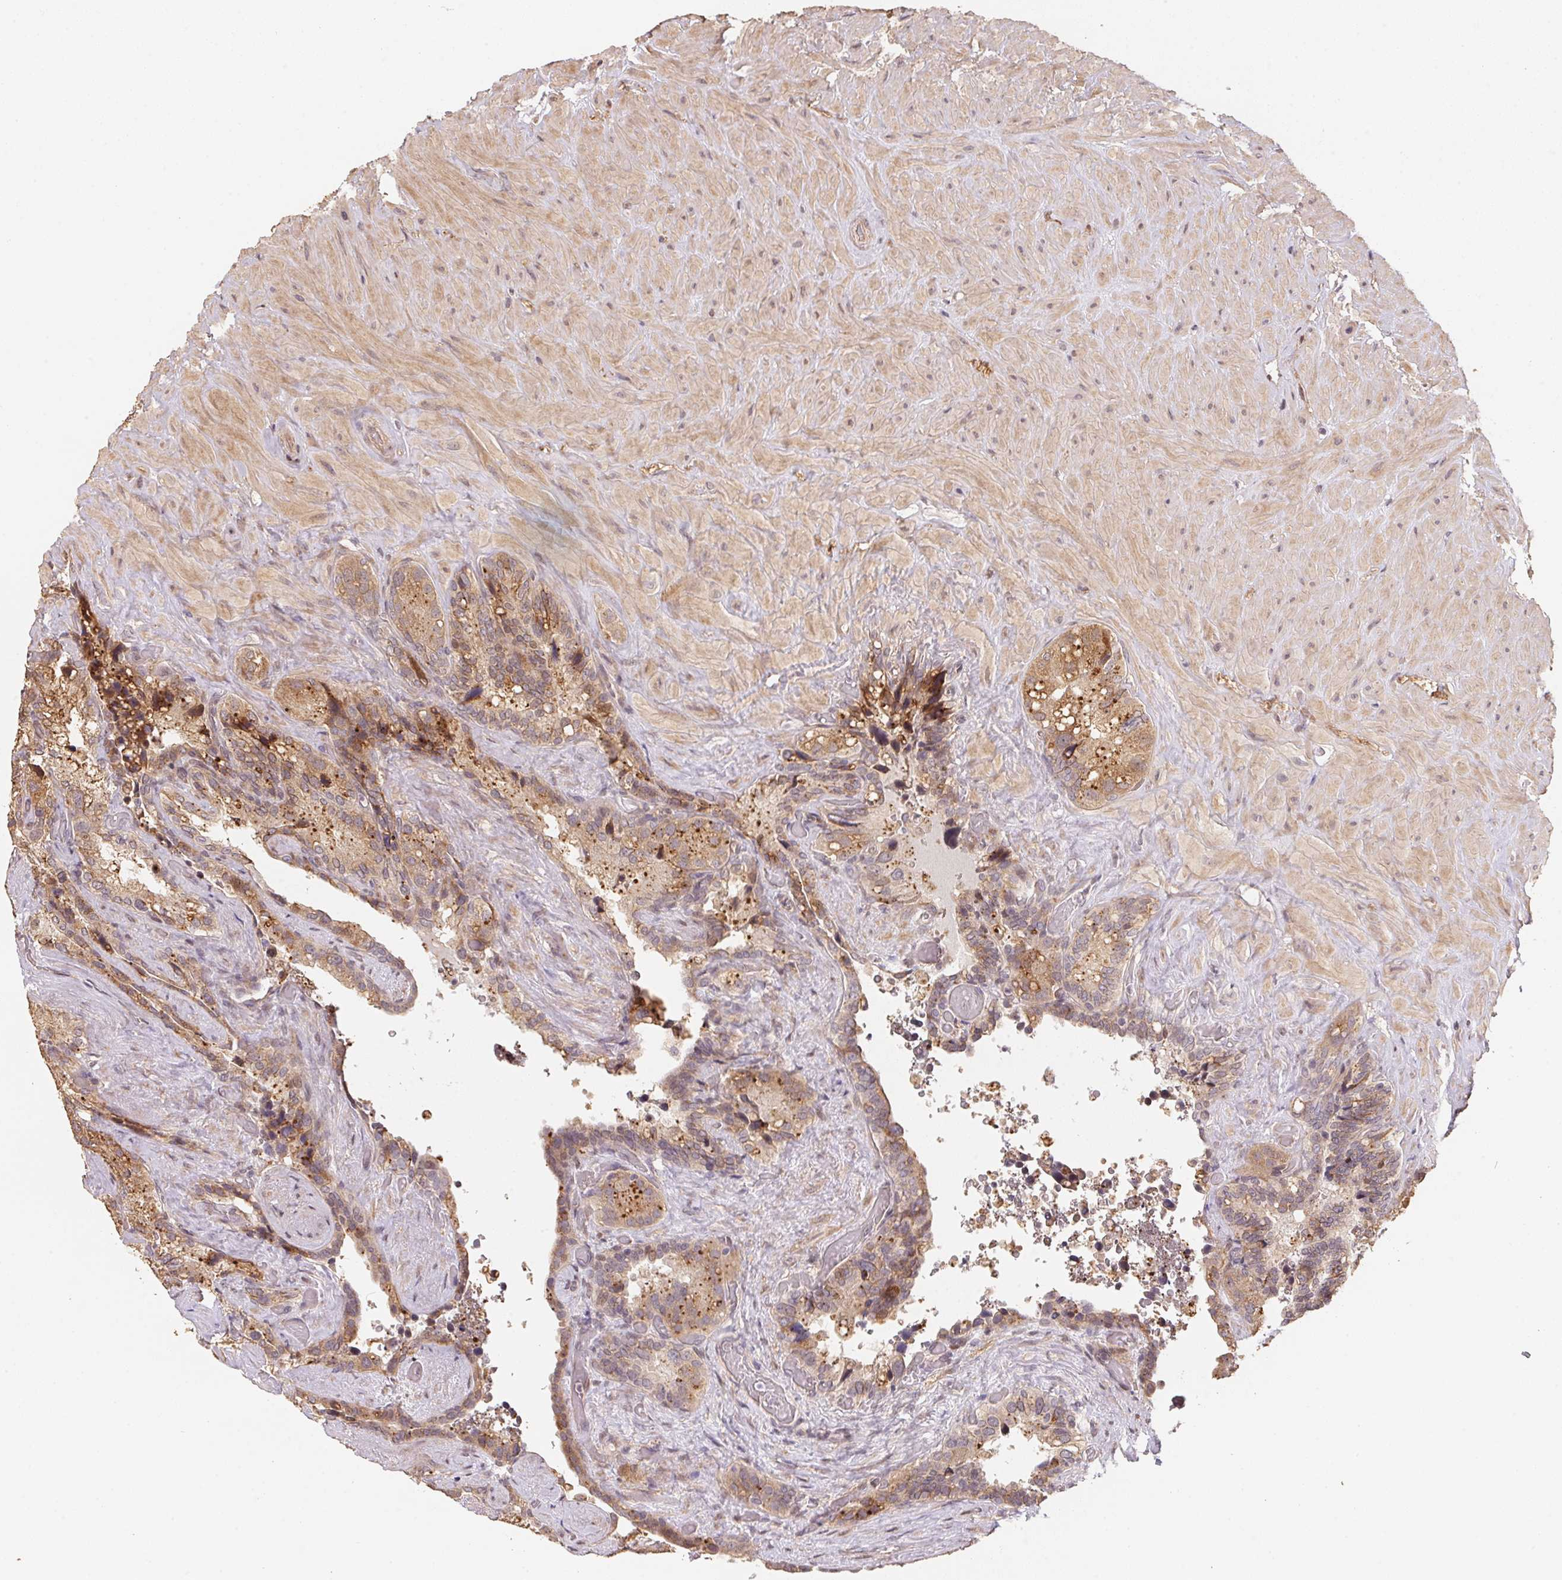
{"staining": {"intensity": "moderate", "quantity": "25%-75%", "location": "cytoplasmic/membranous"}, "tissue": "seminal vesicle", "cell_type": "Glandular cells", "image_type": "normal", "snomed": [{"axis": "morphology", "description": "Normal tissue, NOS"}, {"axis": "topography", "description": "Seminal veicle"}], "caption": "Immunohistochemistry (DAB) staining of benign seminal vesicle exhibits moderate cytoplasmic/membranous protein expression in approximately 25%-75% of glandular cells.", "gene": "TMEM222", "patient": {"sex": "male", "age": 60}}